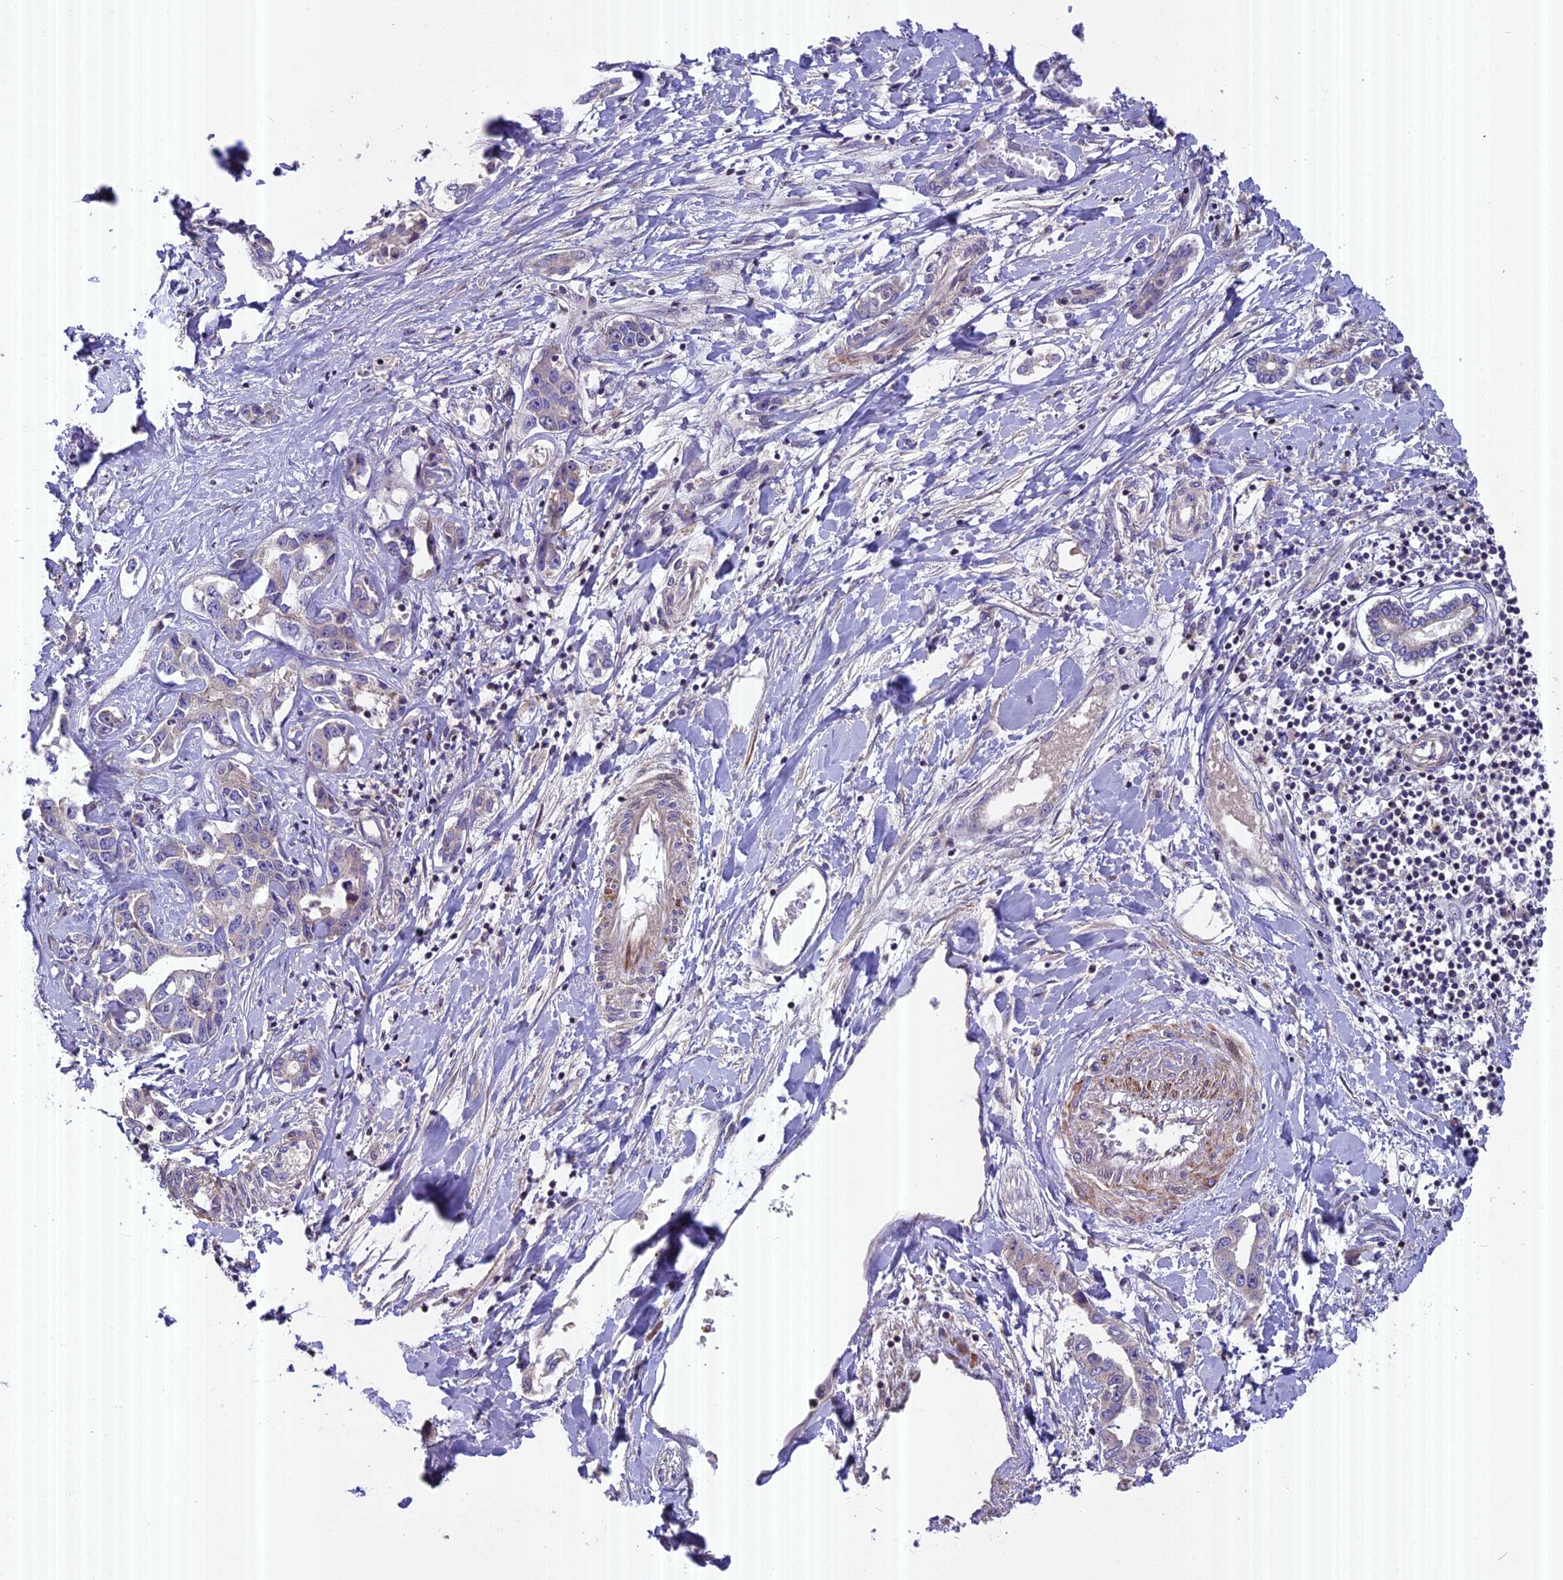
{"staining": {"intensity": "negative", "quantity": "none", "location": "none"}, "tissue": "liver cancer", "cell_type": "Tumor cells", "image_type": "cancer", "snomed": [{"axis": "morphology", "description": "Cholangiocarcinoma"}, {"axis": "topography", "description": "Liver"}], "caption": "Image shows no significant protein staining in tumor cells of liver cancer.", "gene": "FAM98C", "patient": {"sex": "male", "age": 59}}